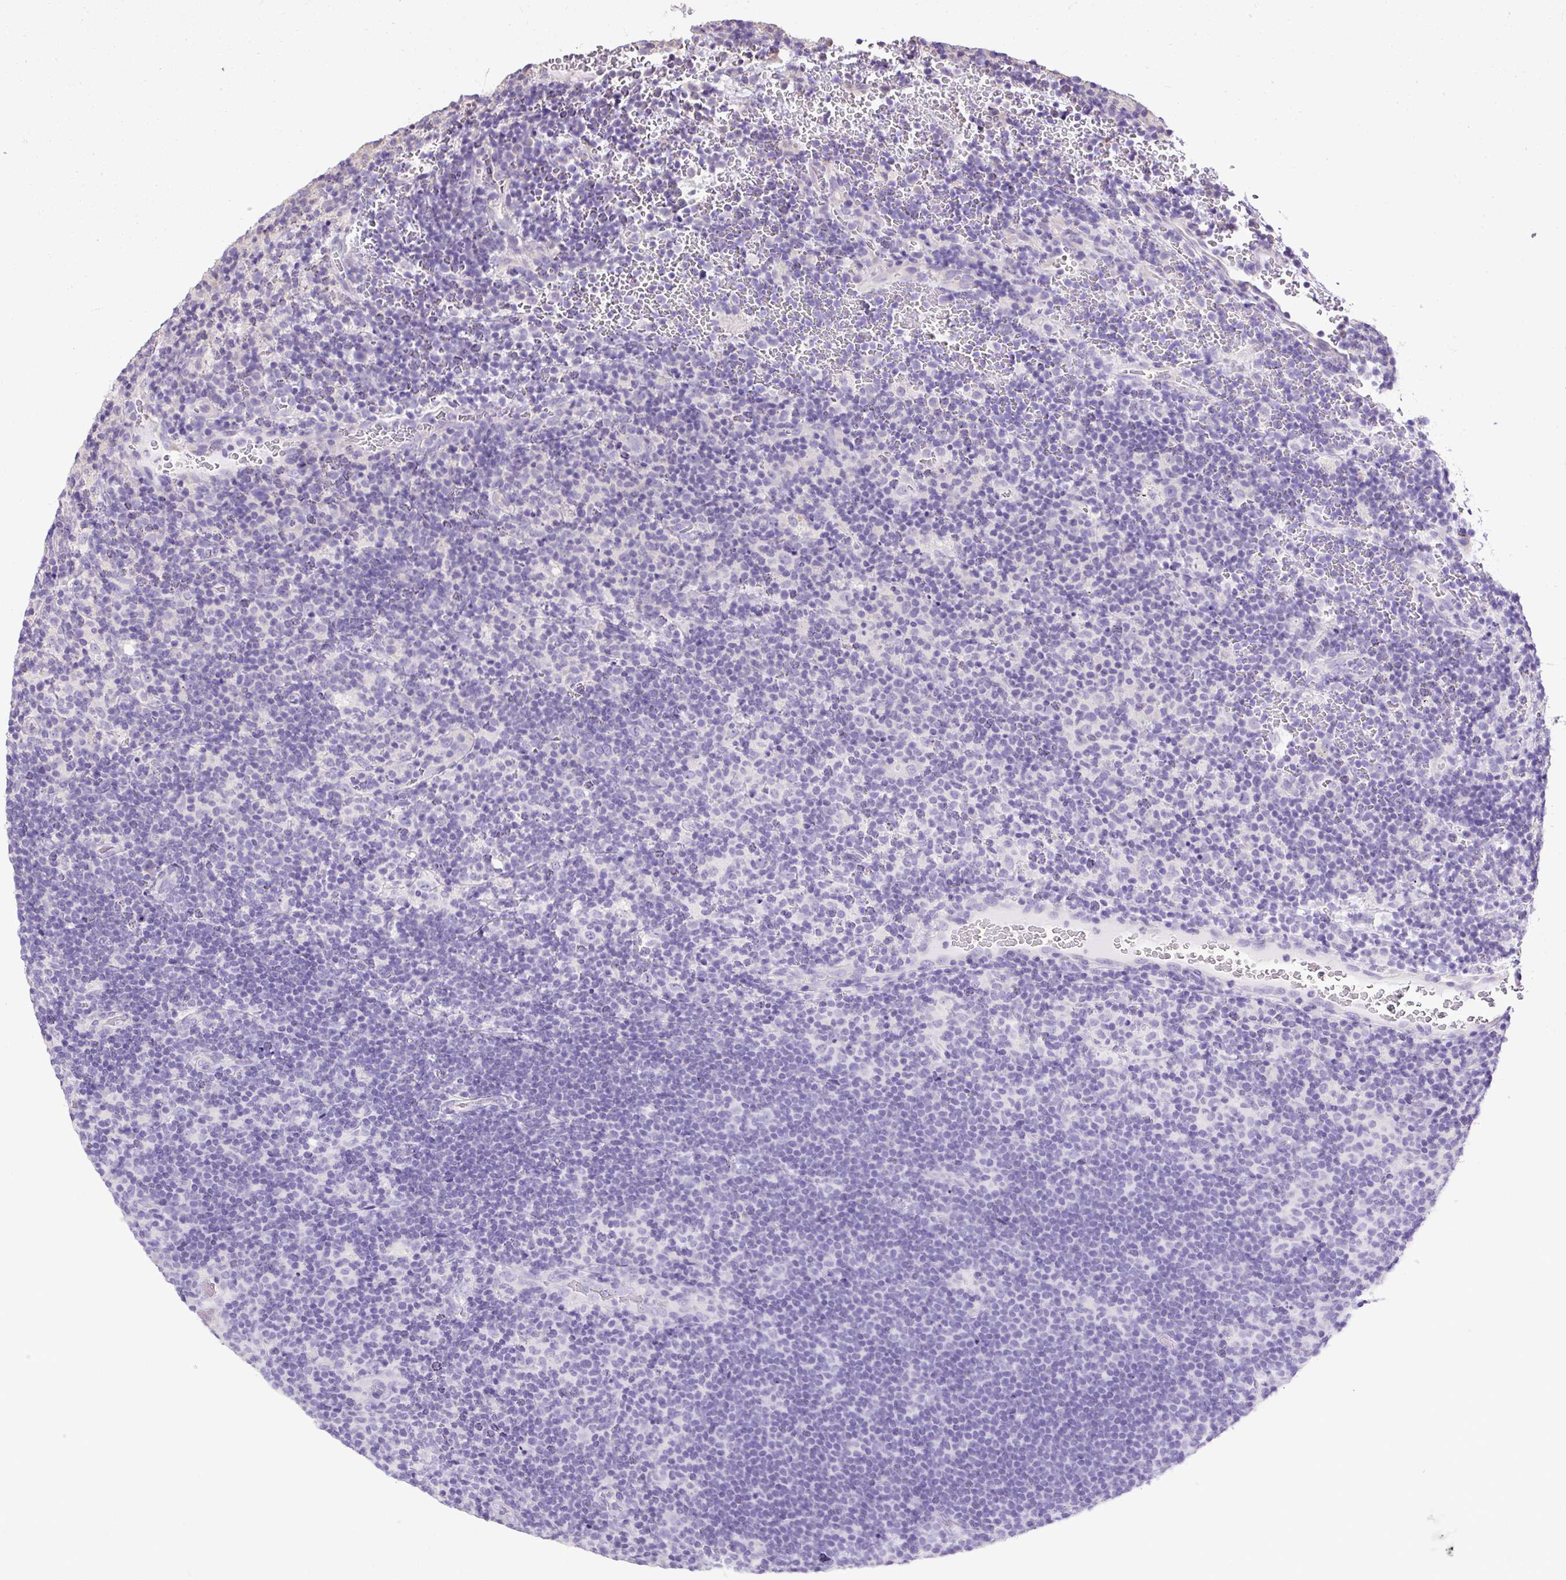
{"staining": {"intensity": "negative", "quantity": "none", "location": "none"}, "tissue": "lymphoma", "cell_type": "Tumor cells", "image_type": "cancer", "snomed": [{"axis": "morphology", "description": "Hodgkin's disease, NOS"}, {"axis": "topography", "description": "Lymph node"}], "caption": "This is an immunohistochemistry (IHC) image of human lymphoma. There is no expression in tumor cells.", "gene": "PDIA2", "patient": {"sex": "female", "age": 57}}